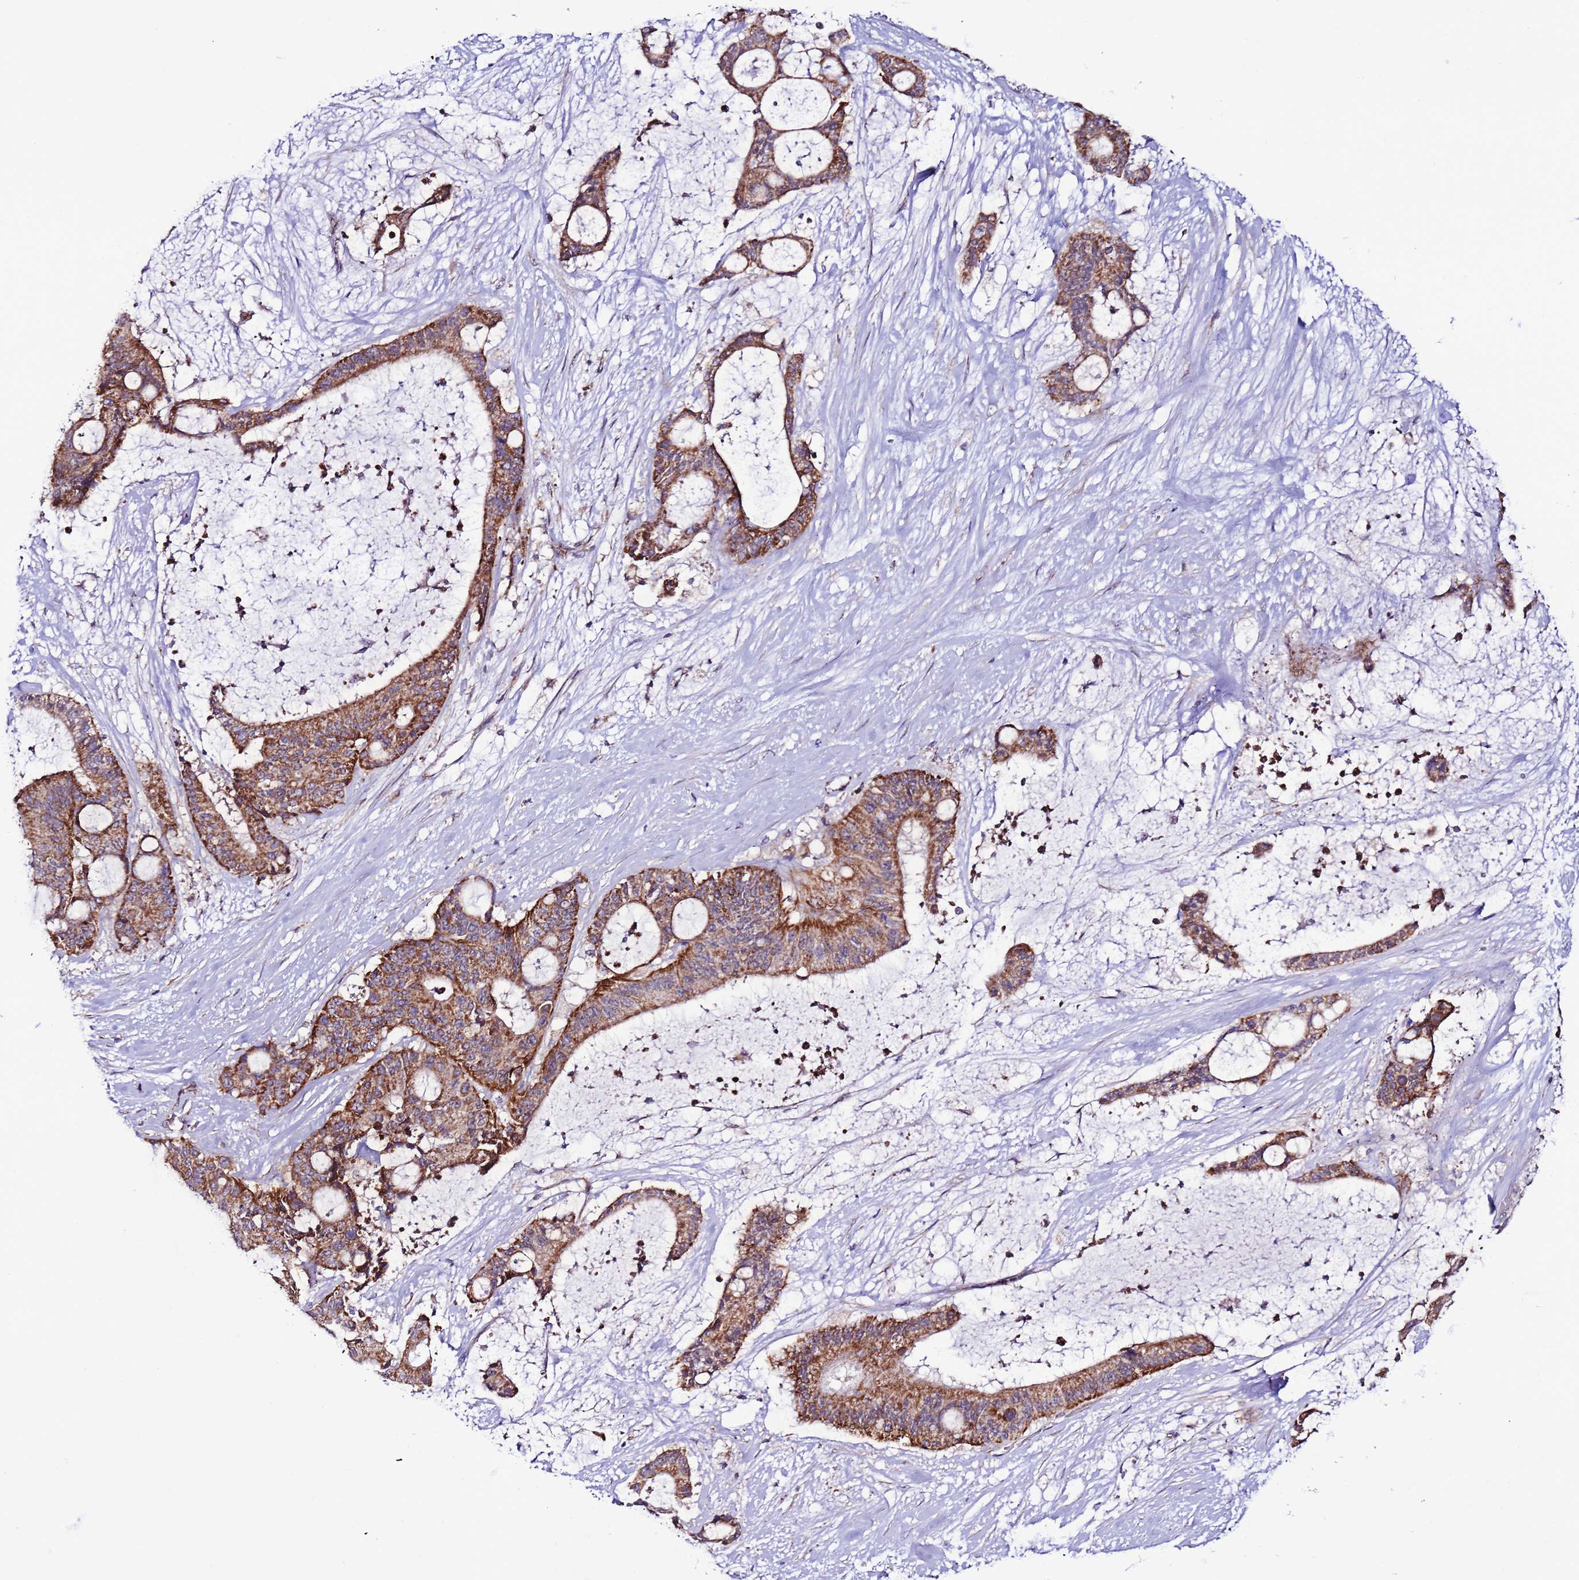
{"staining": {"intensity": "moderate", "quantity": ">75%", "location": "cytoplasmic/membranous"}, "tissue": "liver cancer", "cell_type": "Tumor cells", "image_type": "cancer", "snomed": [{"axis": "morphology", "description": "Normal tissue, NOS"}, {"axis": "morphology", "description": "Cholangiocarcinoma"}, {"axis": "topography", "description": "Liver"}, {"axis": "topography", "description": "Peripheral nerve tissue"}], "caption": "Liver cholangiocarcinoma stained with a brown dye shows moderate cytoplasmic/membranous positive staining in about >75% of tumor cells.", "gene": "UEVLD", "patient": {"sex": "female", "age": 73}}